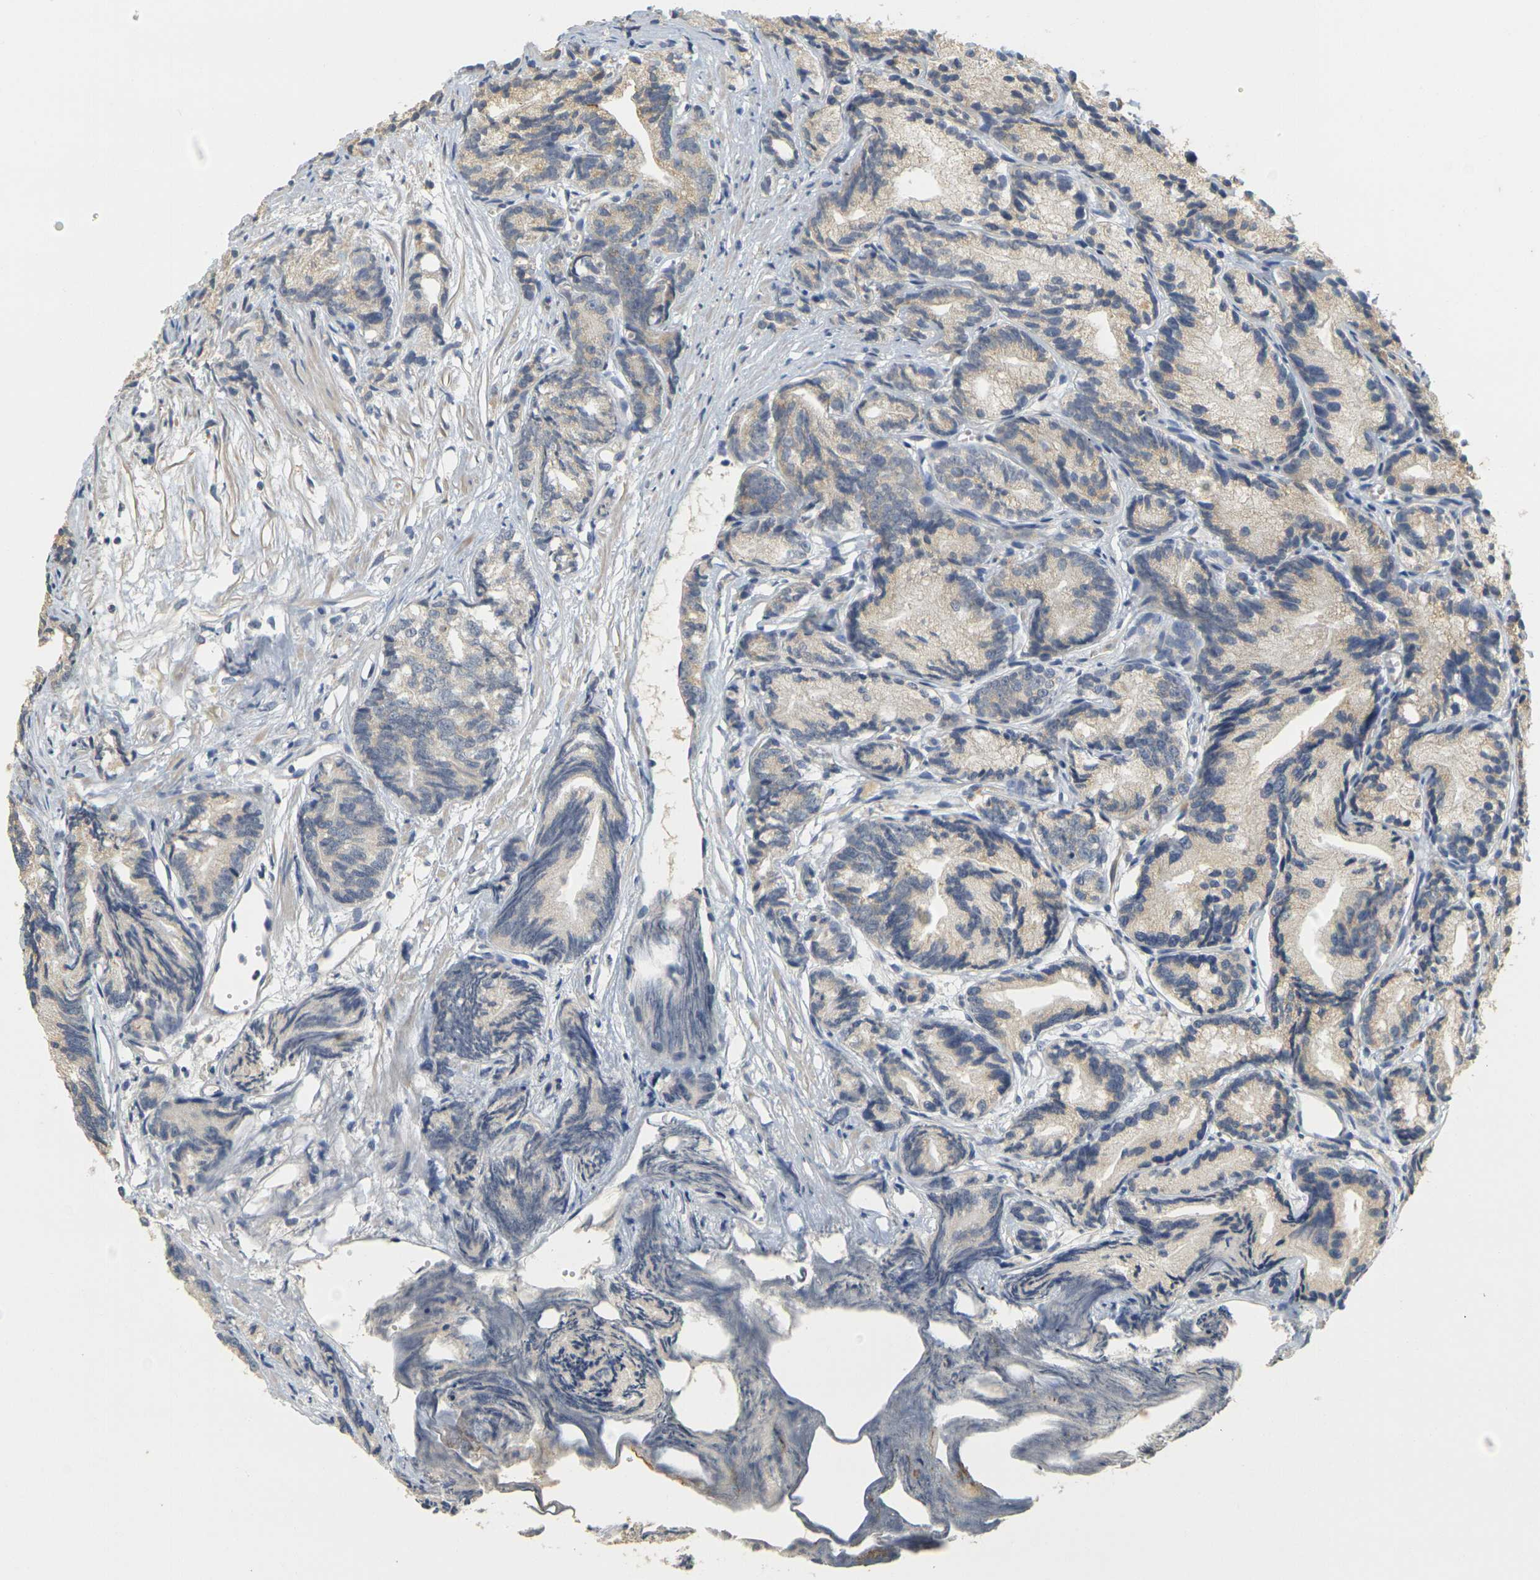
{"staining": {"intensity": "weak", "quantity": ">75%", "location": "cytoplasmic/membranous"}, "tissue": "prostate cancer", "cell_type": "Tumor cells", "image_type": "cancer", "snomed": [{"axis": "morphology", "description": "Adenocarcinoma, Low grade"}, {"axis": "topography", "description": "Prostate"}], "caption": "Weak cytoplasmic/membranous protein positivity is present in approximately >75% of tumor cells in prostate cancer. The staining is performed using DAB brown chromogen to label protein expression. The nuclei are counter-stained blue using hematoxylin.", "gene": "GDAP1", "patient": {"sex": "male", "age": 89}}